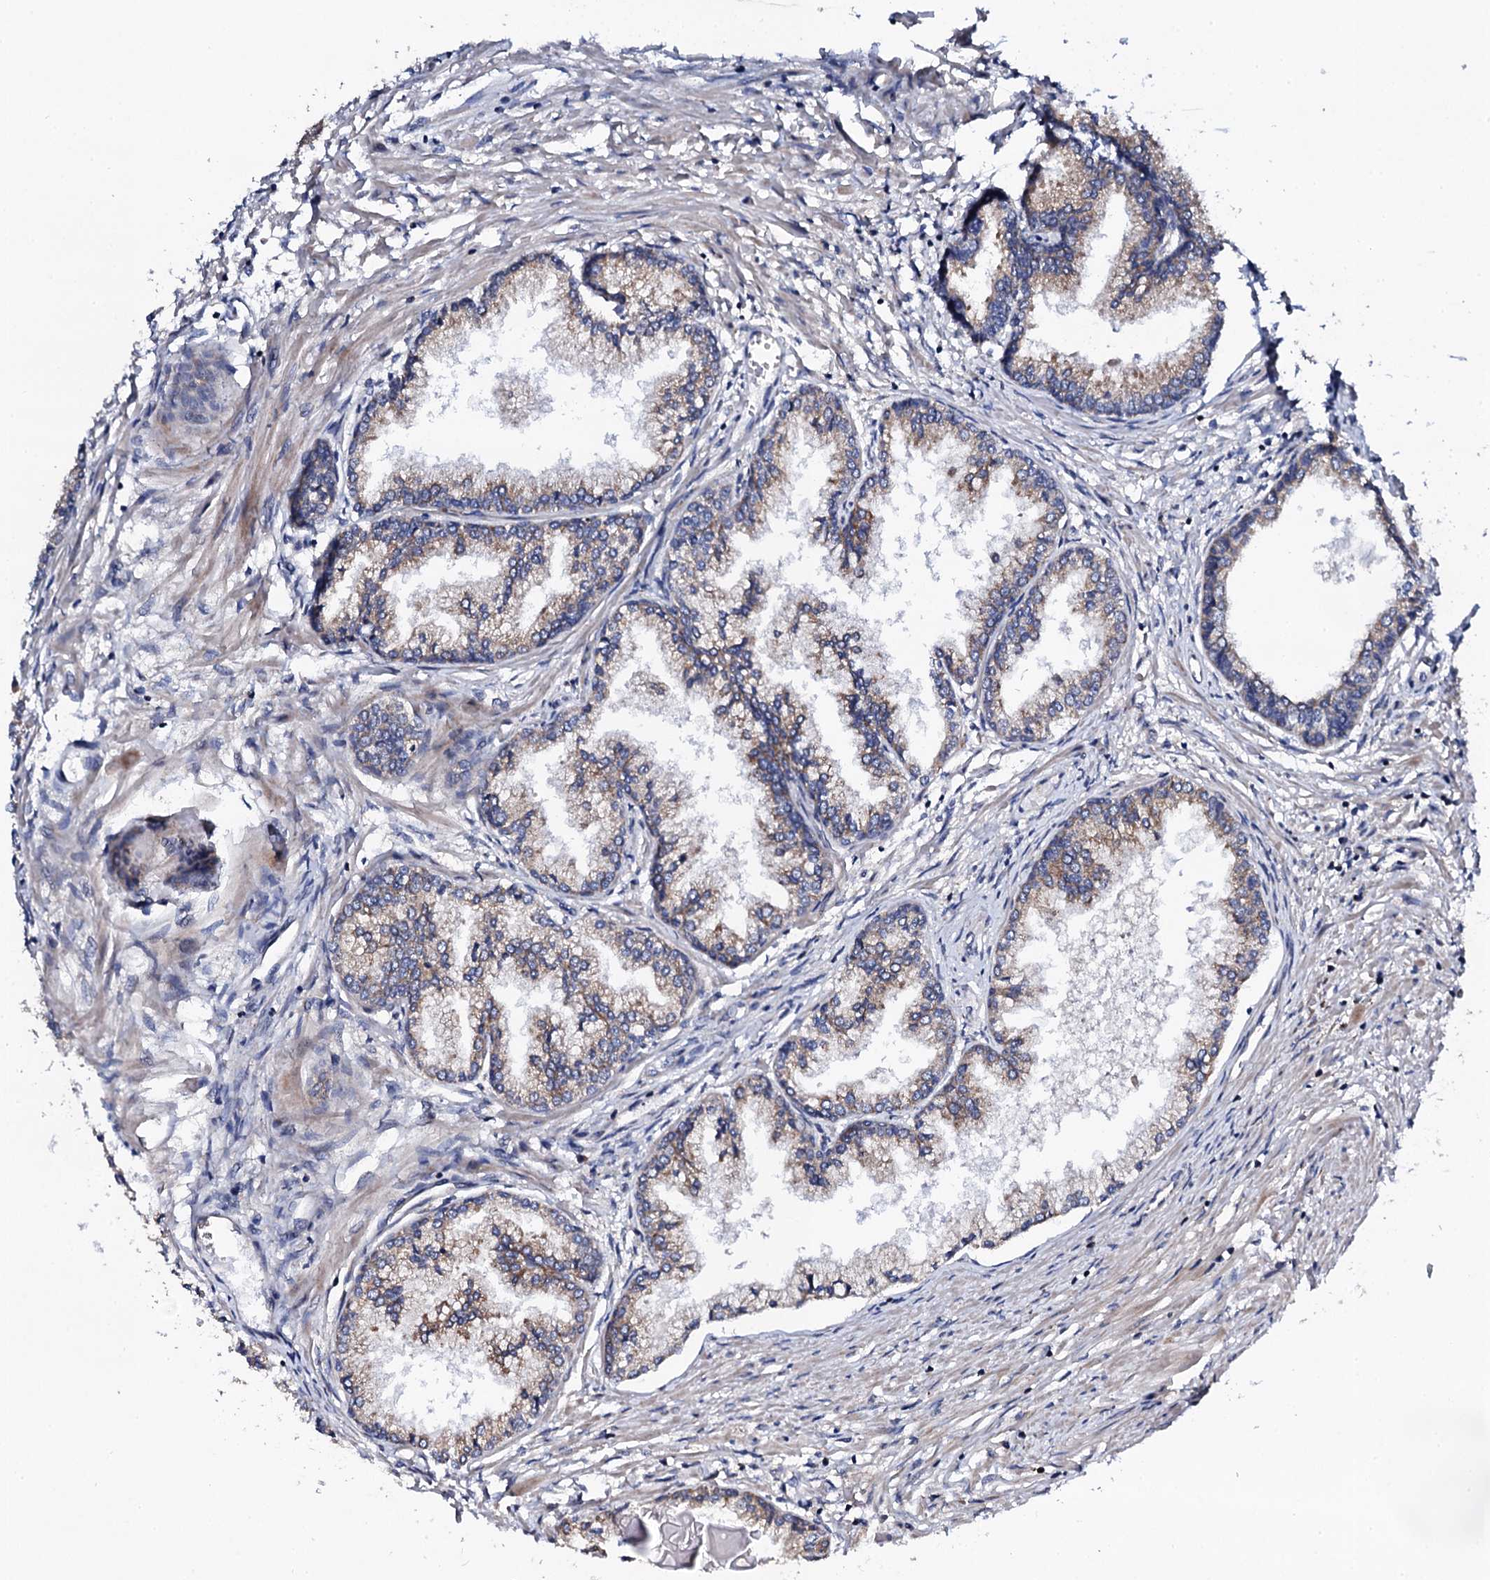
{"staining": {"intensity": "moderate", "quantity": "25%-75%", "location": "cytoplasmic/membranous"}, "tissue": "prostate cancer", "cell_type": "Tumor cells", "image_type": "cancer", "snomed": [{"axis": "morphology", "description": "Adenocarcinoma, High grade"}, {"axis": "topography", "description": "Prostate"}], "caption": "Human prostate cancer stained for a protein (brown) displays moderate cytoplasmic/membranous positive positivity in approximately 25%-75% of tumor cells.", "gene": "COG4", "patient": {"sex": "male", "age": 68}}